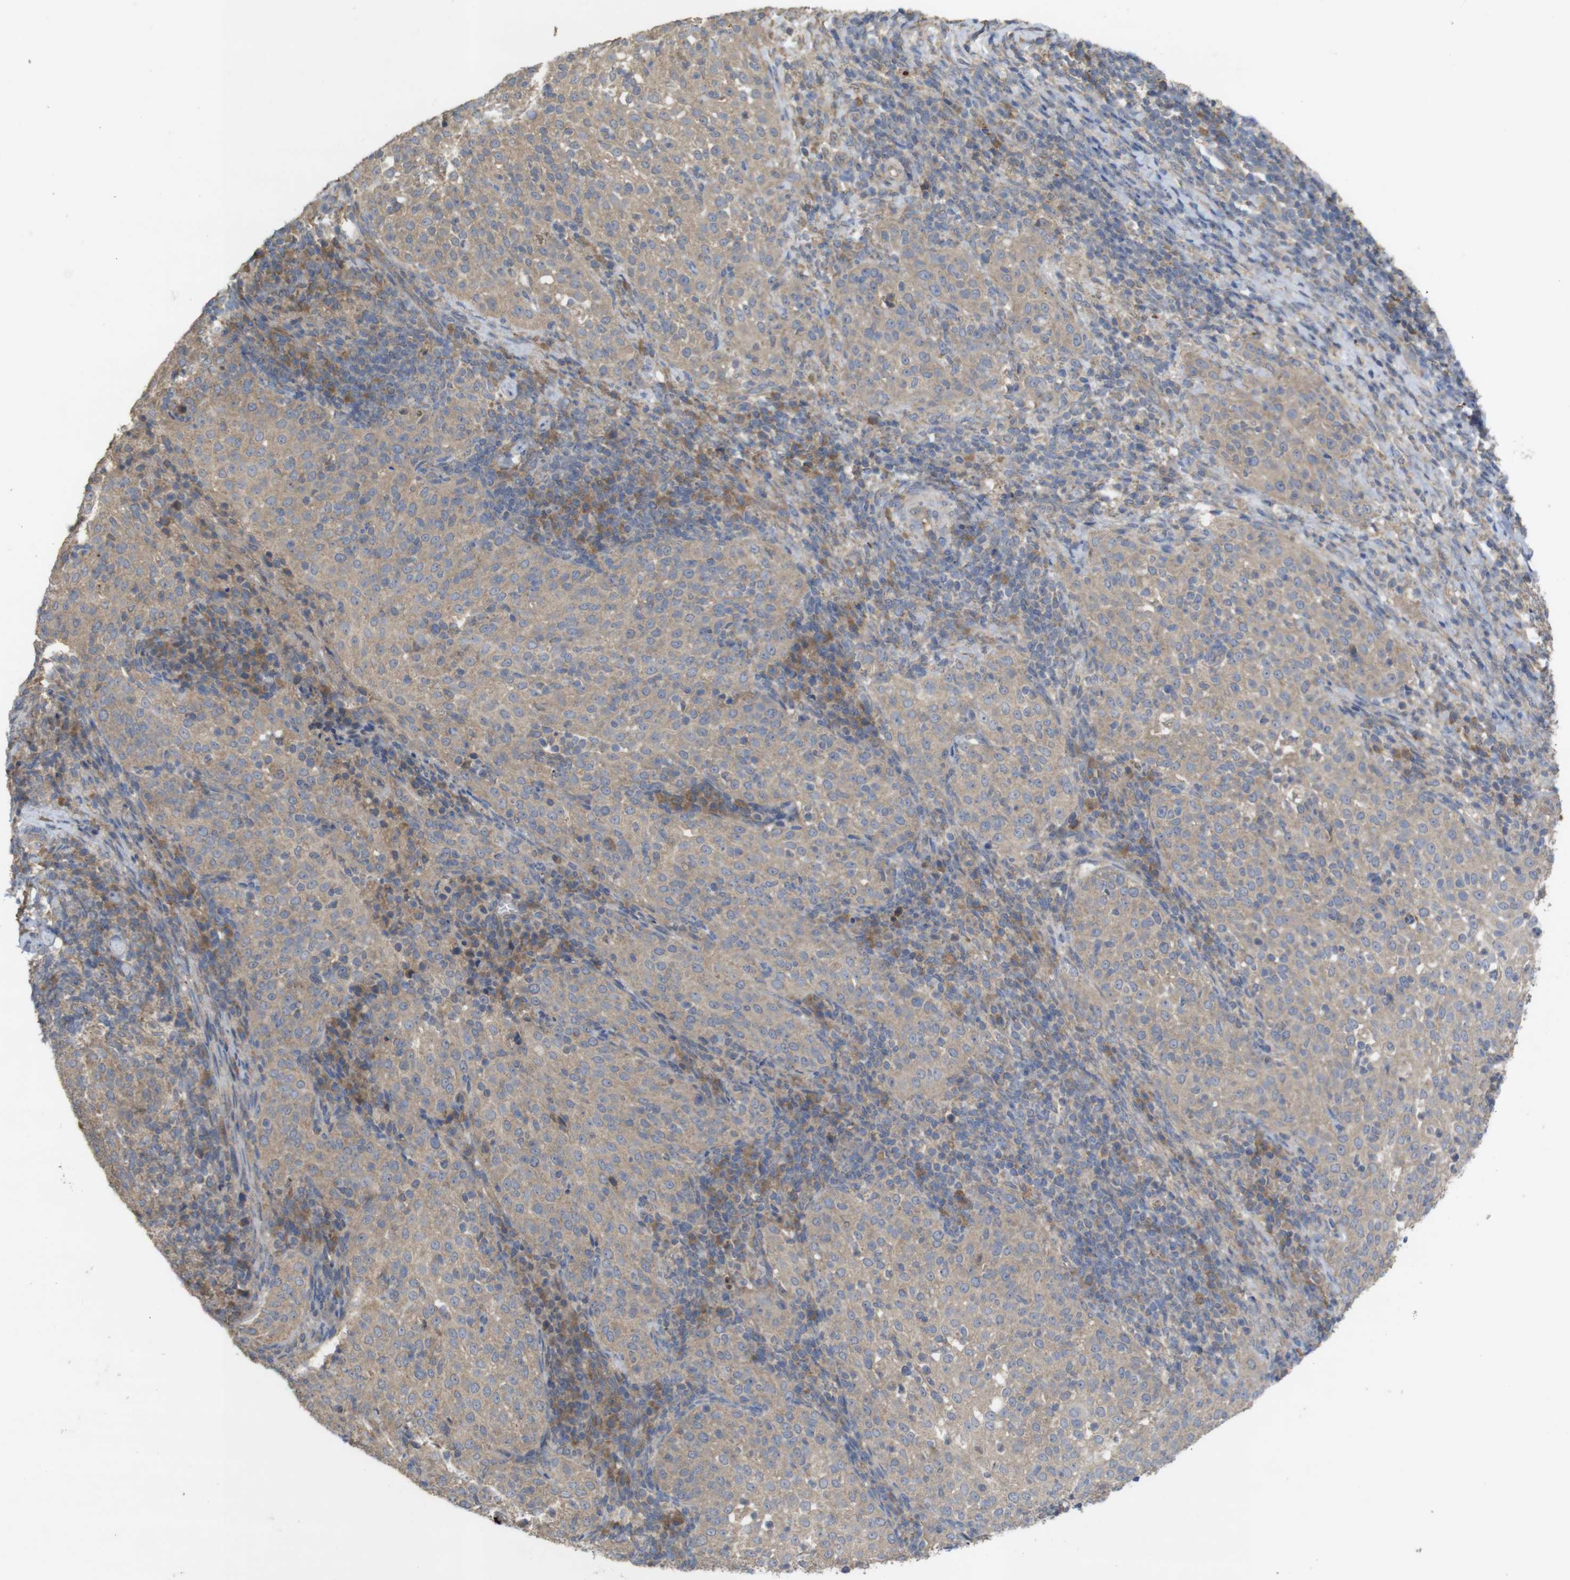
{"staining": {"intensity": "moderate", "quantity": ">75%", "location": "cytoplasmic/membranous"}, "tissue": "cervical cancer", "cell_type": "Tumor cells", "image_type": "cancer", "snomed": [{"axis": "morphology", "description": "Squamous cell carcinoma, NOS"}, {"axis": "topography", "description": "Cervix"}], "caption": "Immunohistochemistry of cervical cancer shows medium levels of moderate cytoplasmic/membranous expression in approximately >75% of tumor cells.", "gene": "KCNS3", "patient": {"sex": "female", "age": 51}}